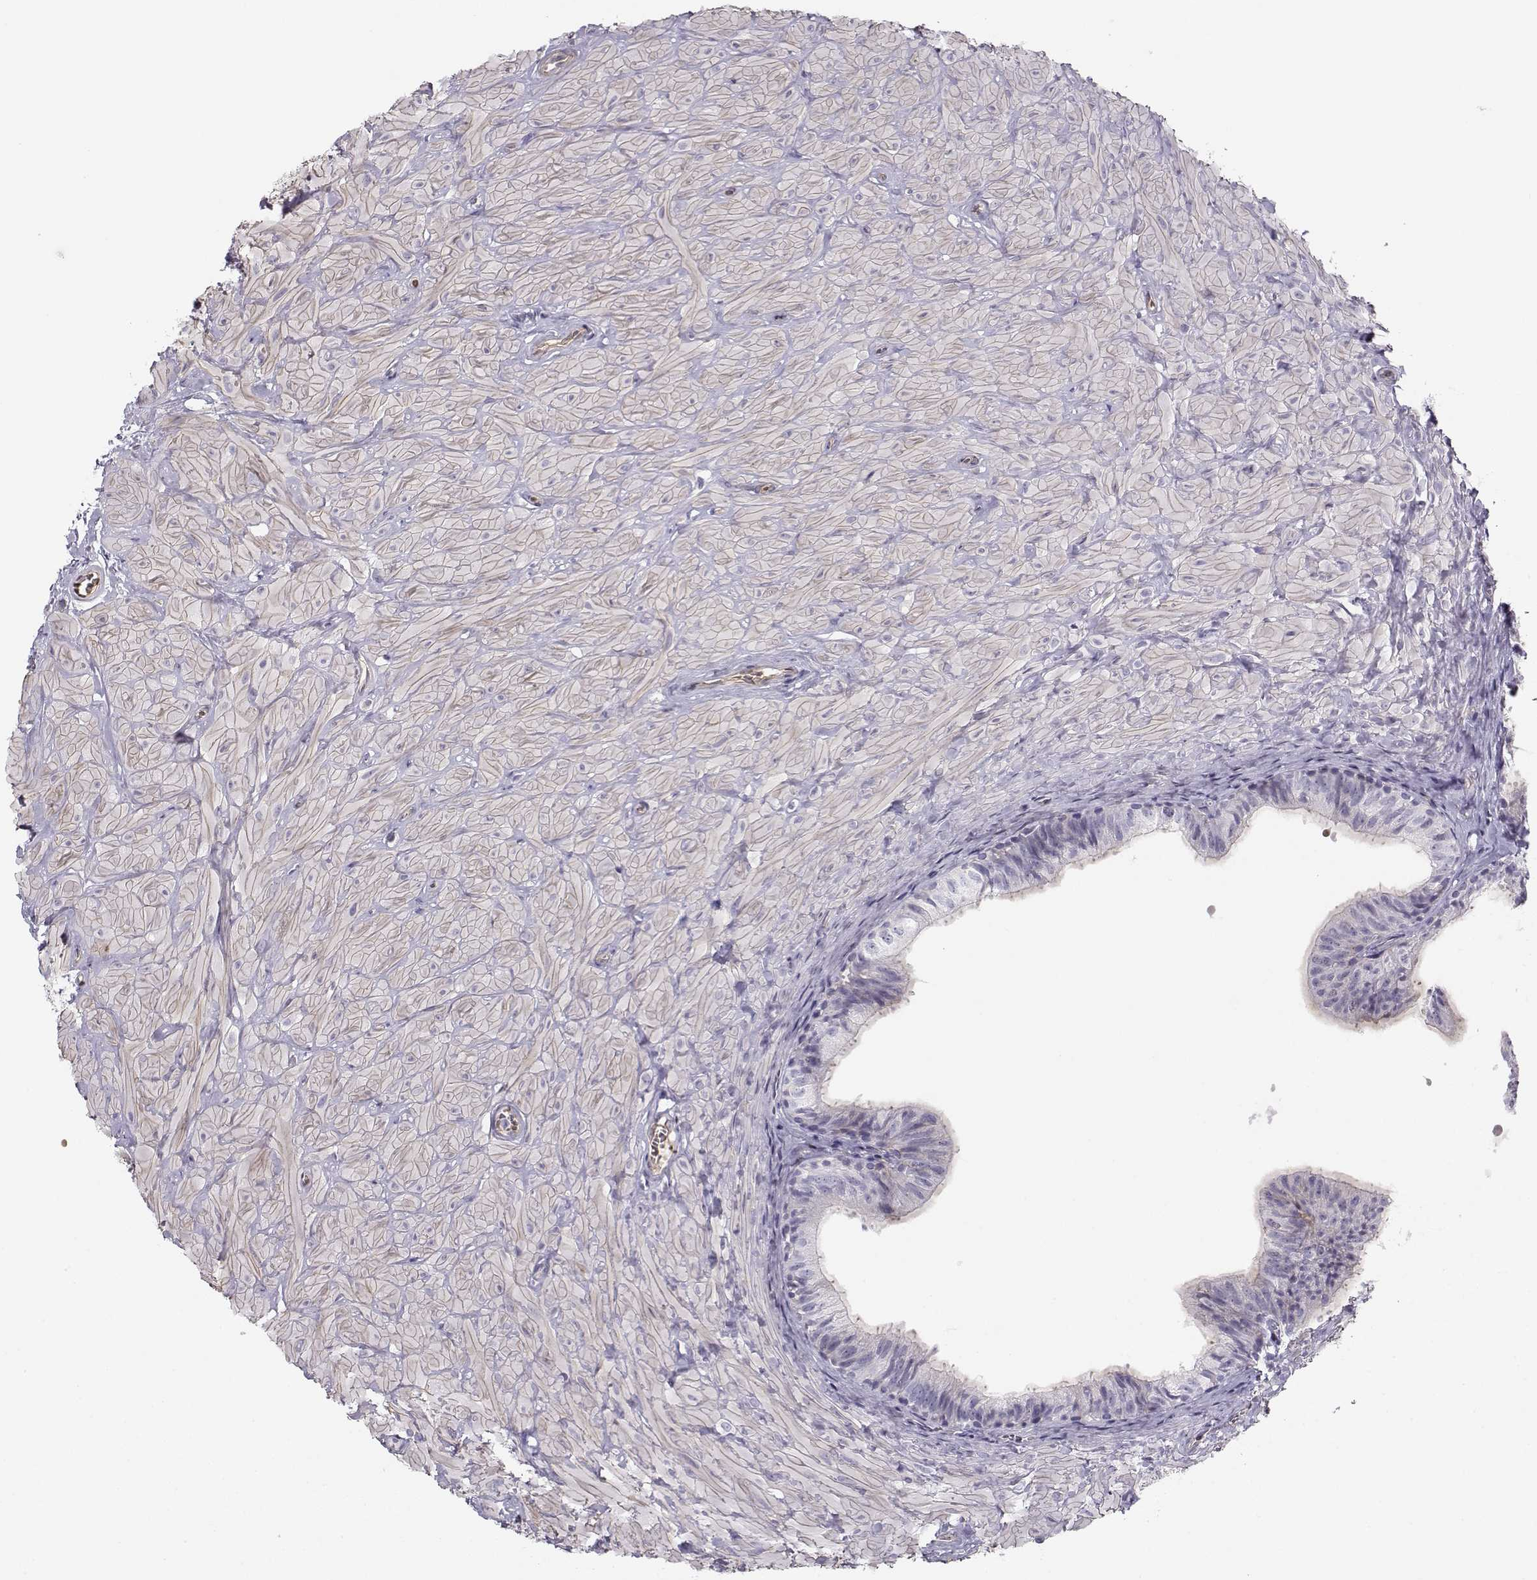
{"staining": {"intensity": "negative", "quantity": "none", "location": "none"}, "tissue": "epididymis", "cell_type": "Glandular cells", "image_type": "normal", "snomed": [{"axis": "morphology", "description": "Normal tissue, NOS"}, {"axis": "topography", "description": "Epididymis"}, {"axis": "topography", "description": "Vas deferens"}], "caption": "An immunohistochemistry (IHC) histopathology image of unremarkable epididymis is shown. There is no staining in glandular cells of epididymis.", "gene": "MYO1A", "patient": {"sex": "male", "age": 23}}